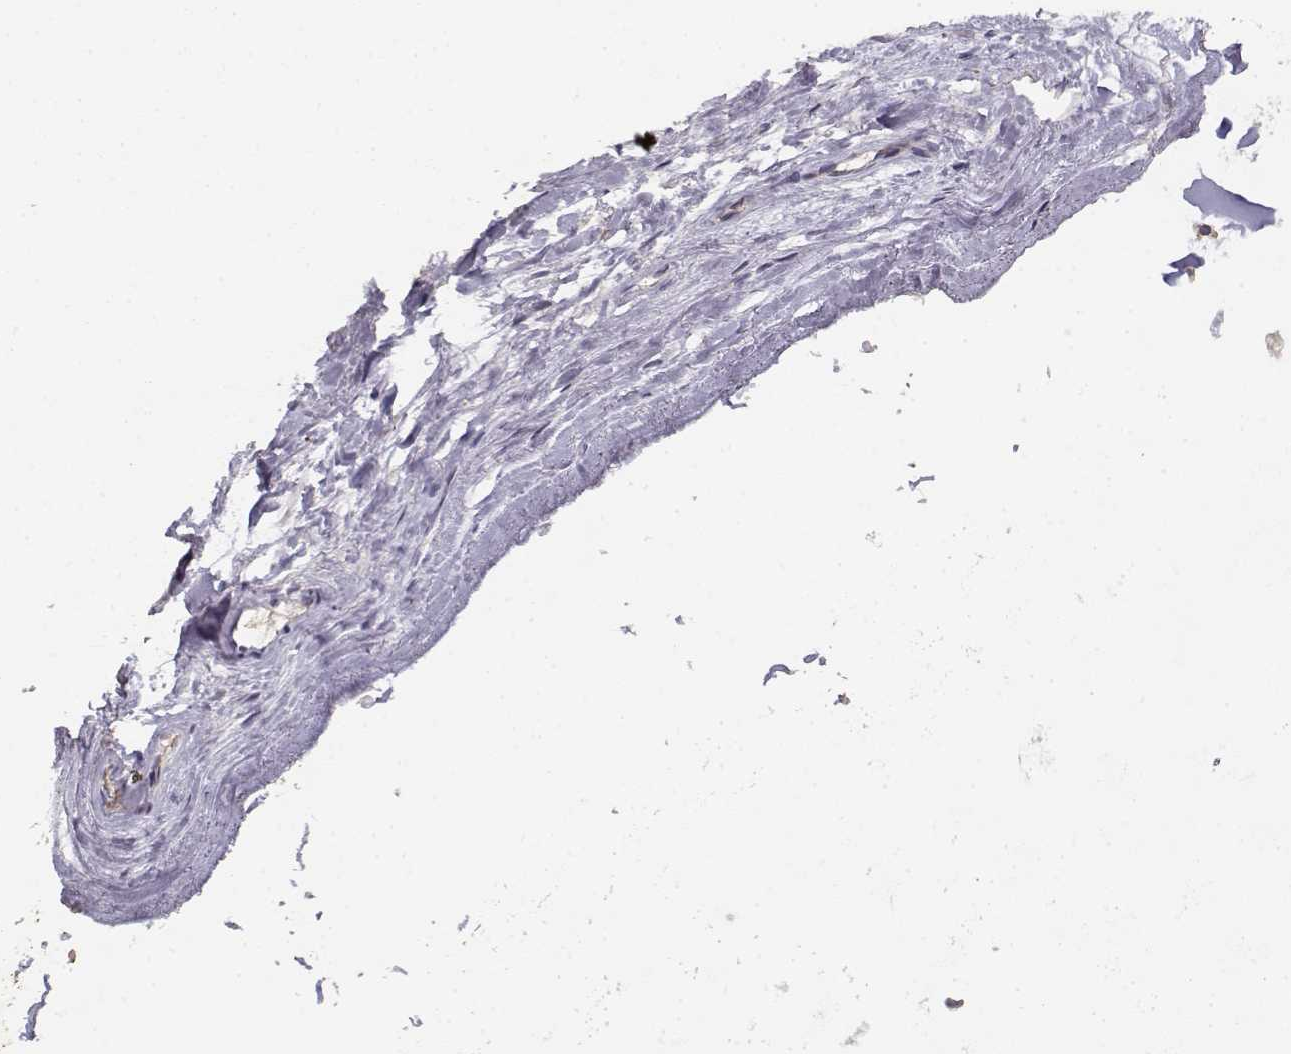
{"staining": {"intensity": "negative", "quantity": "none", "location": "none"}, "tissue": "soft tissue", "cell_type": "Fibroblasts", "image_type": "normal", "snomed": [{"axis": "morphology", "description": "Normal tissue, NOS"}, {"axis": "topography", "description": "Cartilage tissue"}], "caption": "This is an IHC image of unremarkable human soft tissue. There is no staining in fibroblasts.", "gene": "UROC1", "patient": {"sex": "male", "age": 62}}